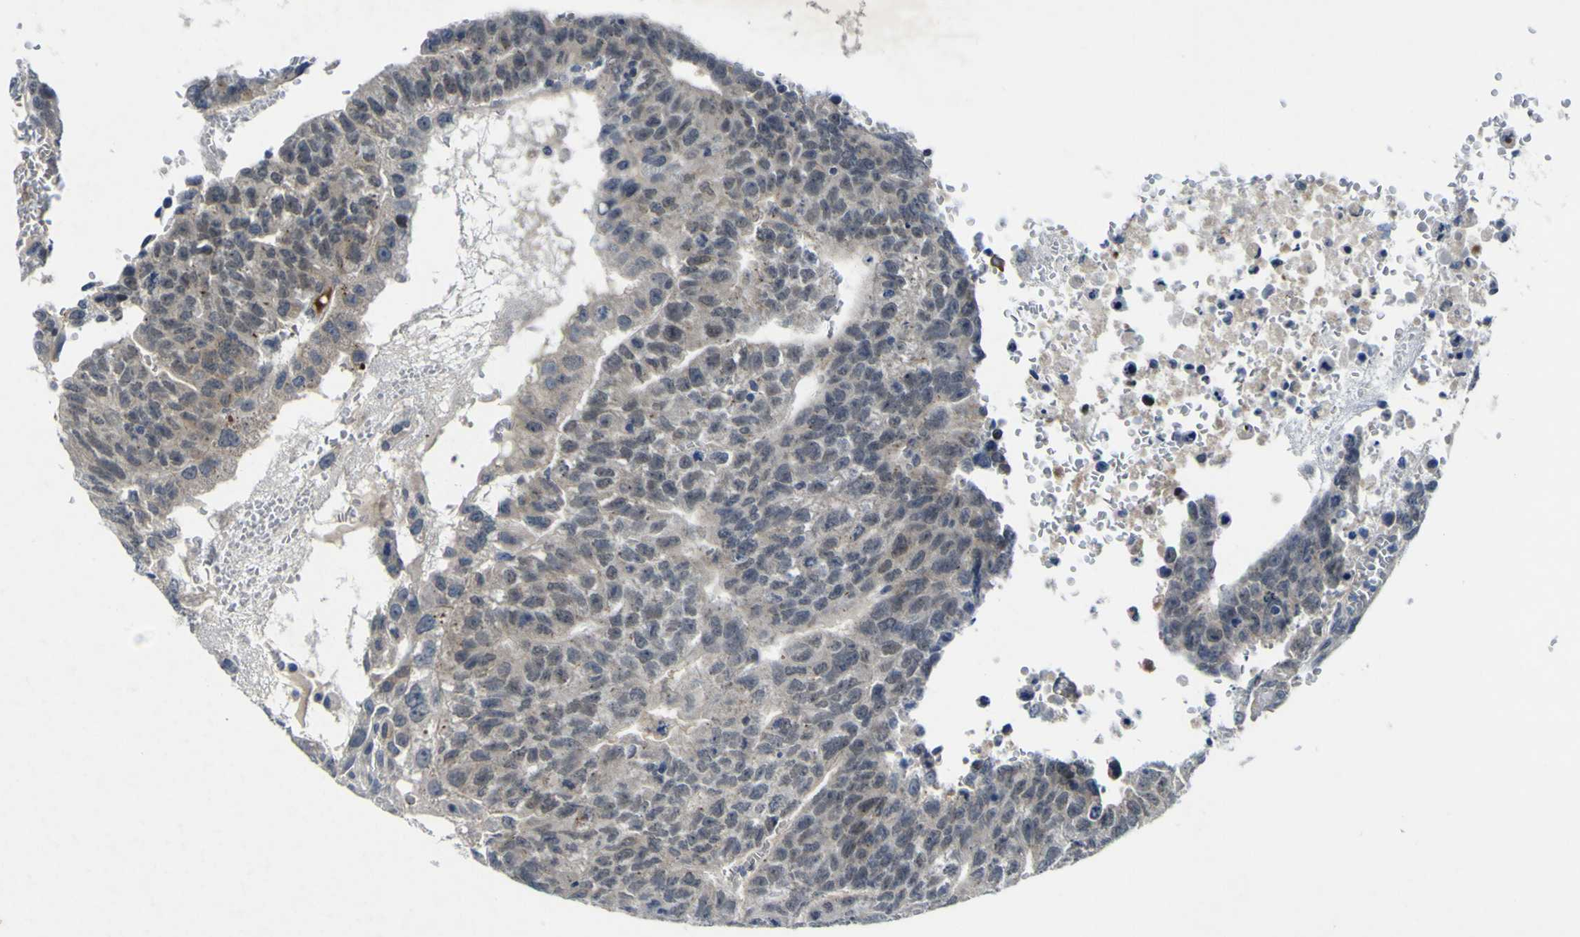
{"staining": {"intensity": "negative", "quantity": "none", "location": "none"}, "tissue": "testis cancer", "cell_type": "Tumor cells", "image_type": "cancer", "snomed": [{"axis": "morphology", "description": "Seminoma, NOS"}, {"axis": "morphology", "description": "Carcinoma, Embryonal, NOS"}, {"axis": "topography", "description": "Testis"}], "caption": "The IHC image has no significant staining in tumor cells of testis cancer (embryonal carcinoma) tissue.", "gene": "NAV1", "patient": {"sex": "male", "age": 52}}